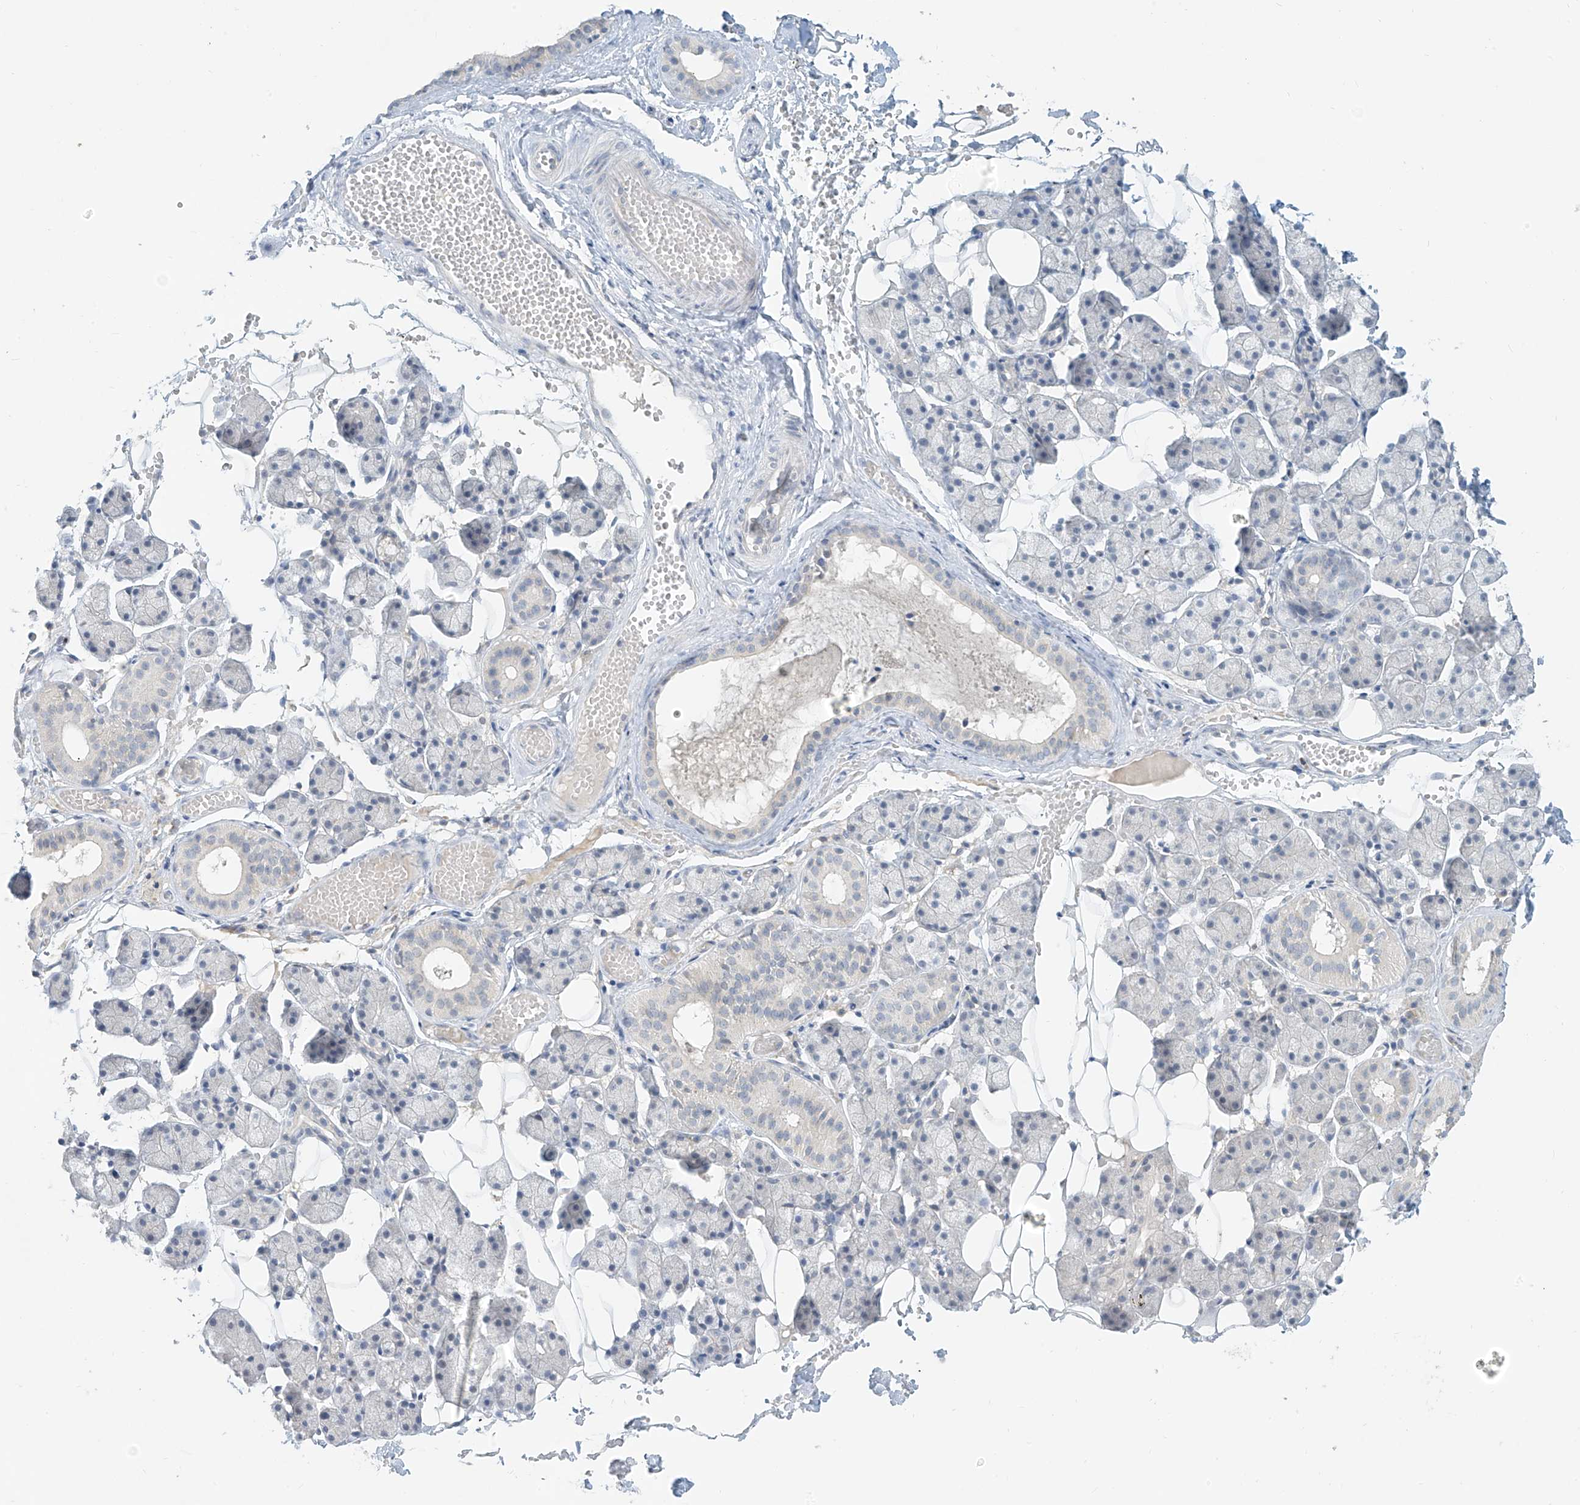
{"staining": {"intensity": "negative", "quantity": "none", "location": "none"}, "tissue": "salivary gland", "cell_type": "Glandular cells", "image_type": "normal", "snomed": [{"axis": "morphology", "description": "Normal tissue, NOS"}, {"axis": "topography", "description": "Salivary gland"}], "caption": "Immunohistochemistry (IHC) photomicrograph of normal salivary gland: human salivary gland stained with DAB displays no significant protein staining in glandular cells. (DAB immunohistochemistry (IHC), high magnification).", "gene": "C2orf42", "patient": {"sex": "female", "age": 33}}